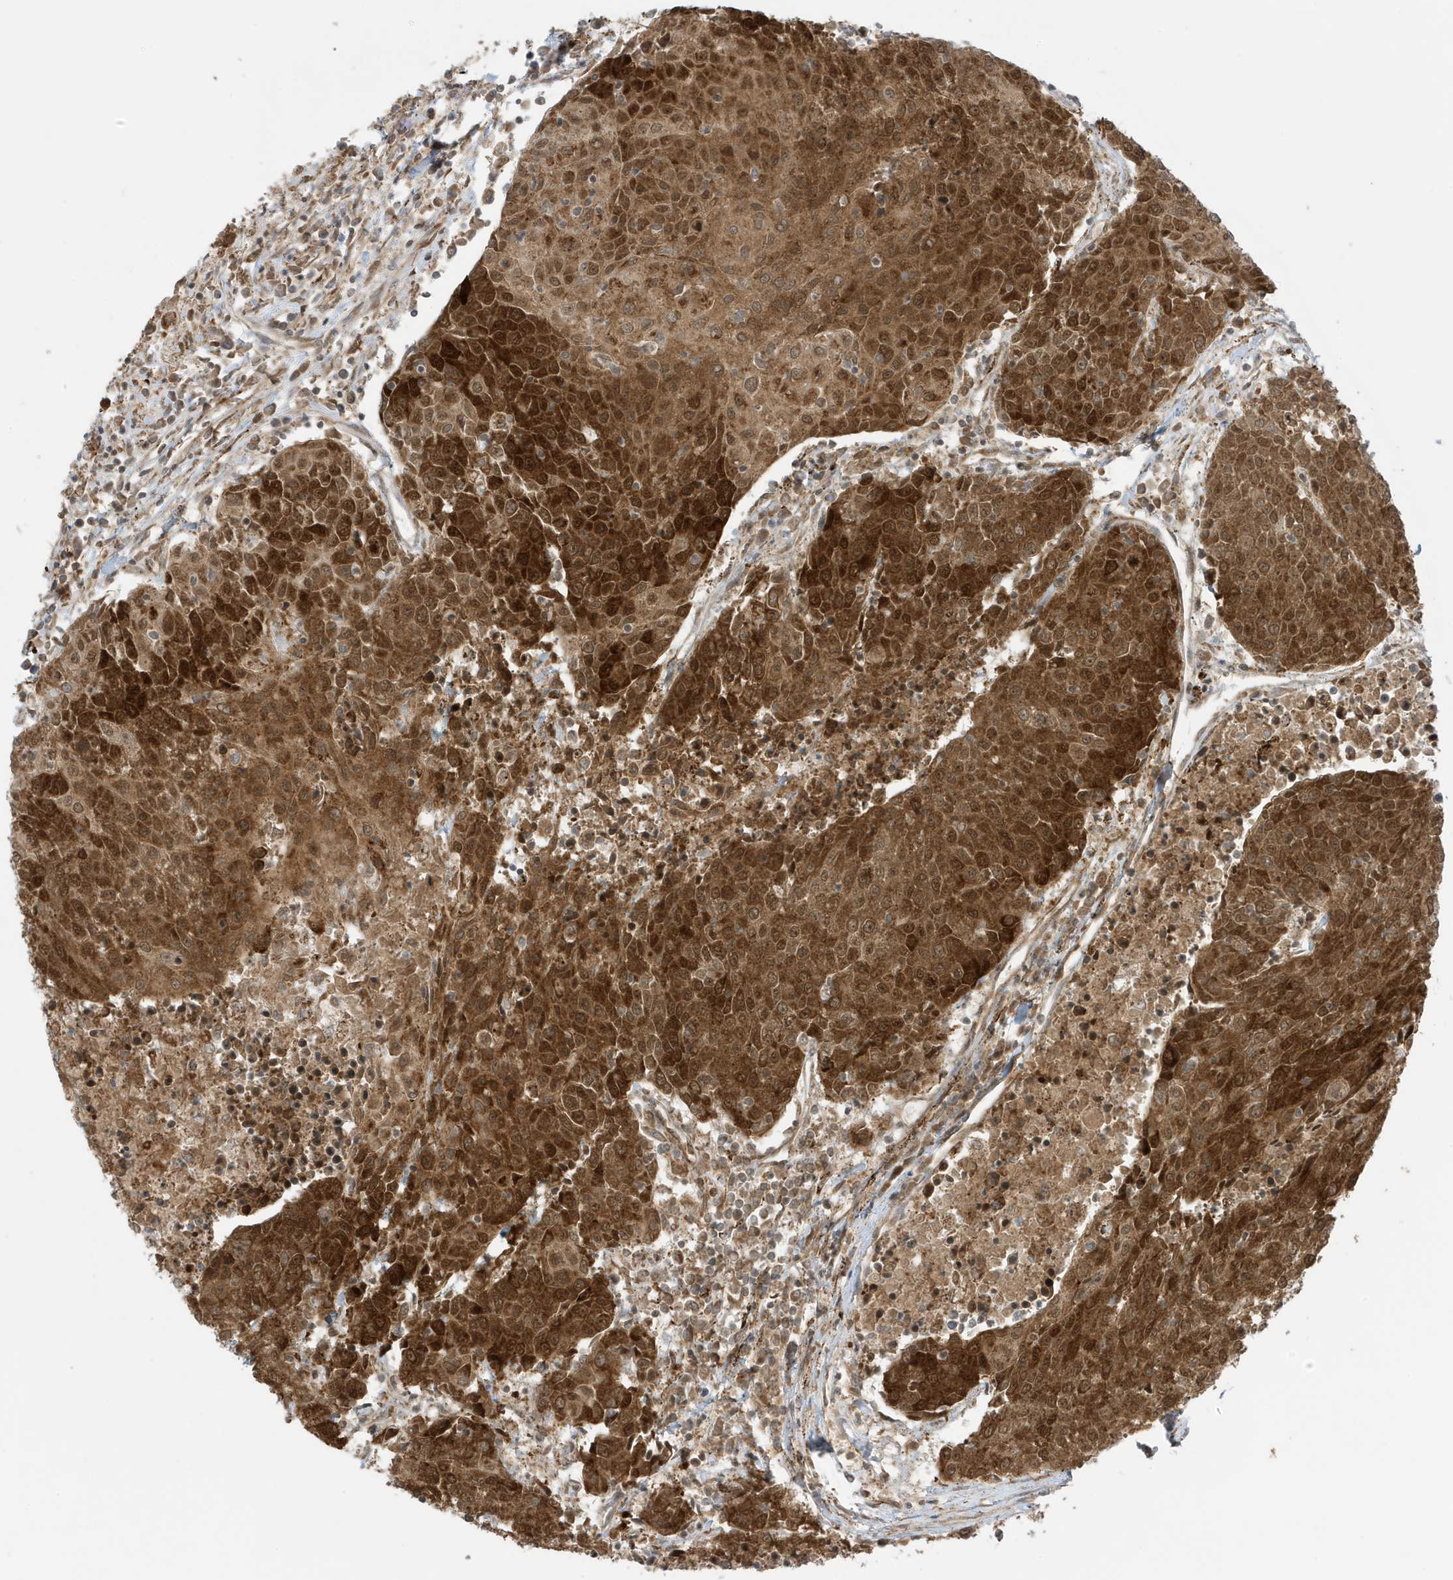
{"staining": {"intensity": "strong", "quantity": ">75%", "location": "cytoplasmic/membranous,nuclear"}, "tissue": "urothelial cancer", "cell_type": "Tumor cells", "image_type": "cancer", "snomed": [{"axis": "morphology", "description": "Urothelial carcinoma, High grade"}, {"axis": "topography", "description": "Urinary bladder"}], "caption": "Immunohistochemistry (IHC) photomicrograph of neoplastic tissue: urothelial cancer stained using immunohistochemistry displays high levels of strong protein expression localized specifically in the cytoplasmic/membranous and nuclear of tumor cells, appearing as a cytoplasmic/membranous and nuclear brown color.", "gene": "DHX36", "patient": {"sex": "female", "age": 85}}